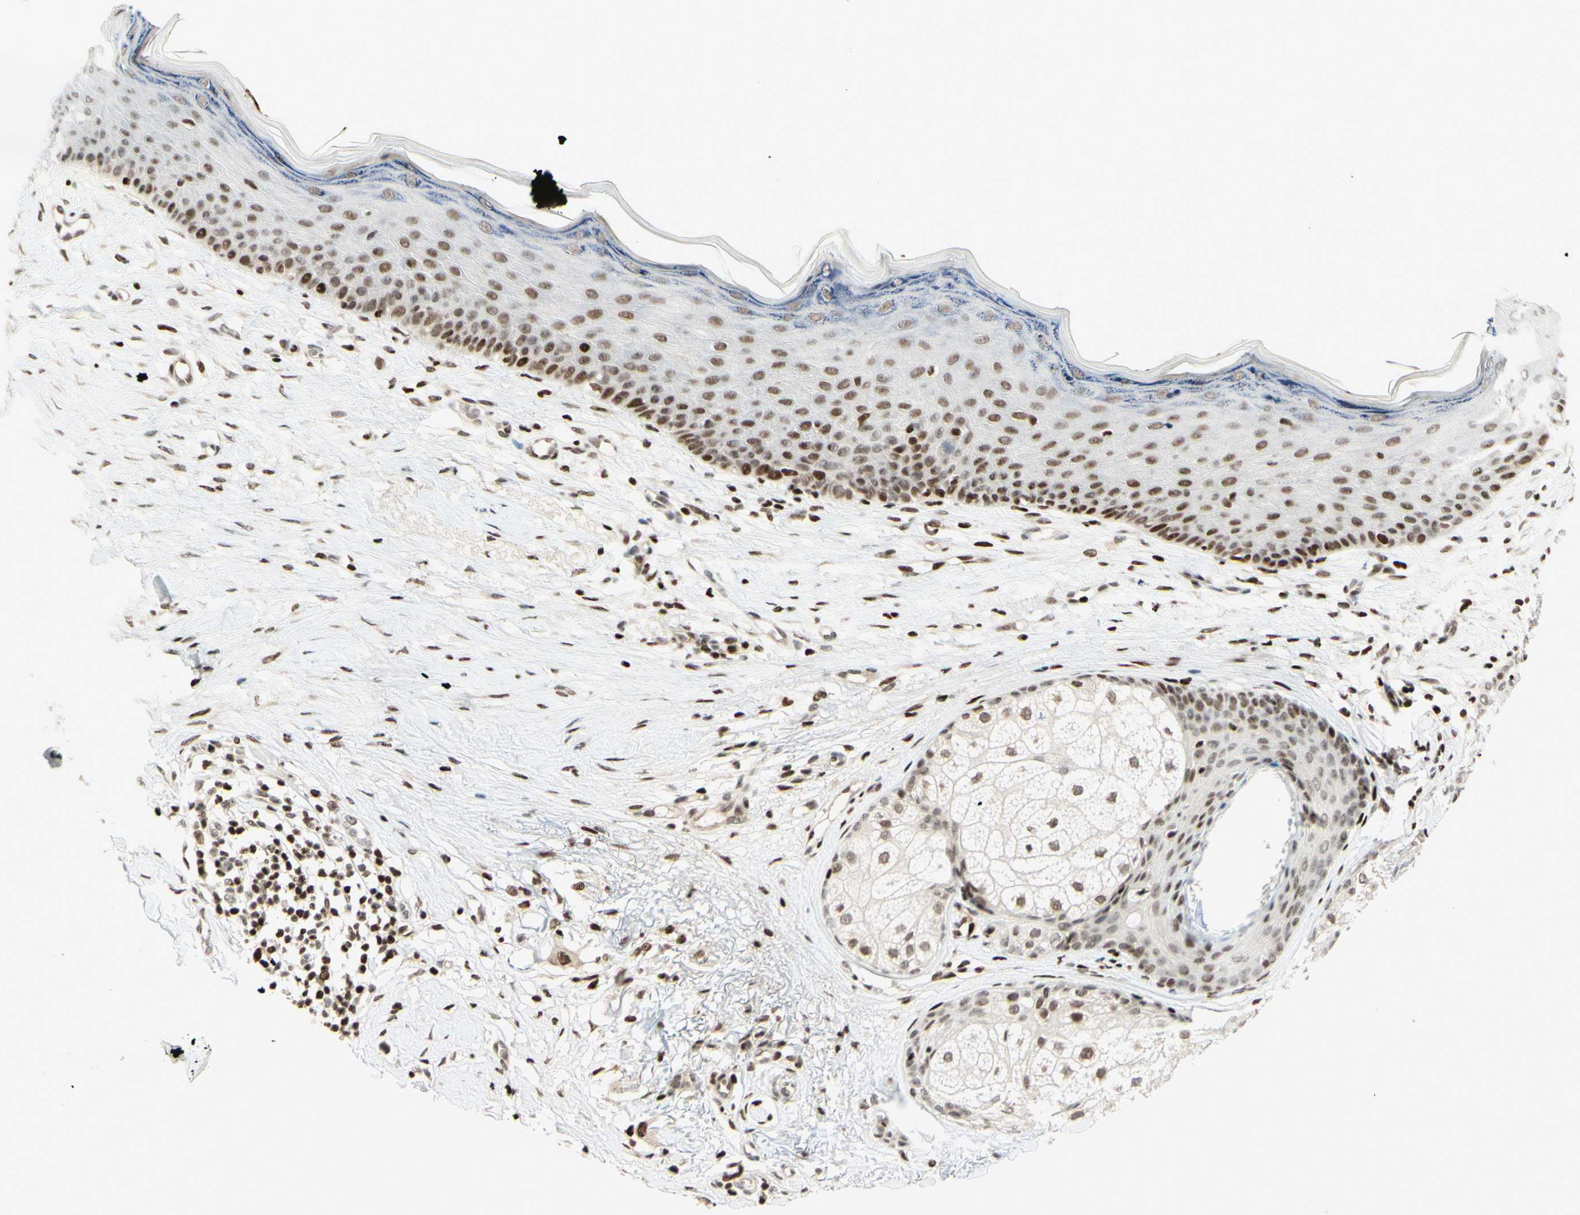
{"staining": {"intensity": "weak", "quantity": "25%-75%", "location": "cytoplasmic/membranous,nuclear"}, "tissue": "skin cancer", "cell_type": "Tumor cells", "image_type": "cancer", "snomed": [{"axis": "morphology", "description": "Basal cell carcinoma"}, {"axis": "topography", "description": "Skin"}], "caption": "The immunohistochemical stain shows weak cytoplasmic/membranous and nuclear positivity in tumor cells of skin cancer (basal cell carcinoma) tissue.", "gene": "CDKL5", "patient": {"sex": "female", "age": 70}}